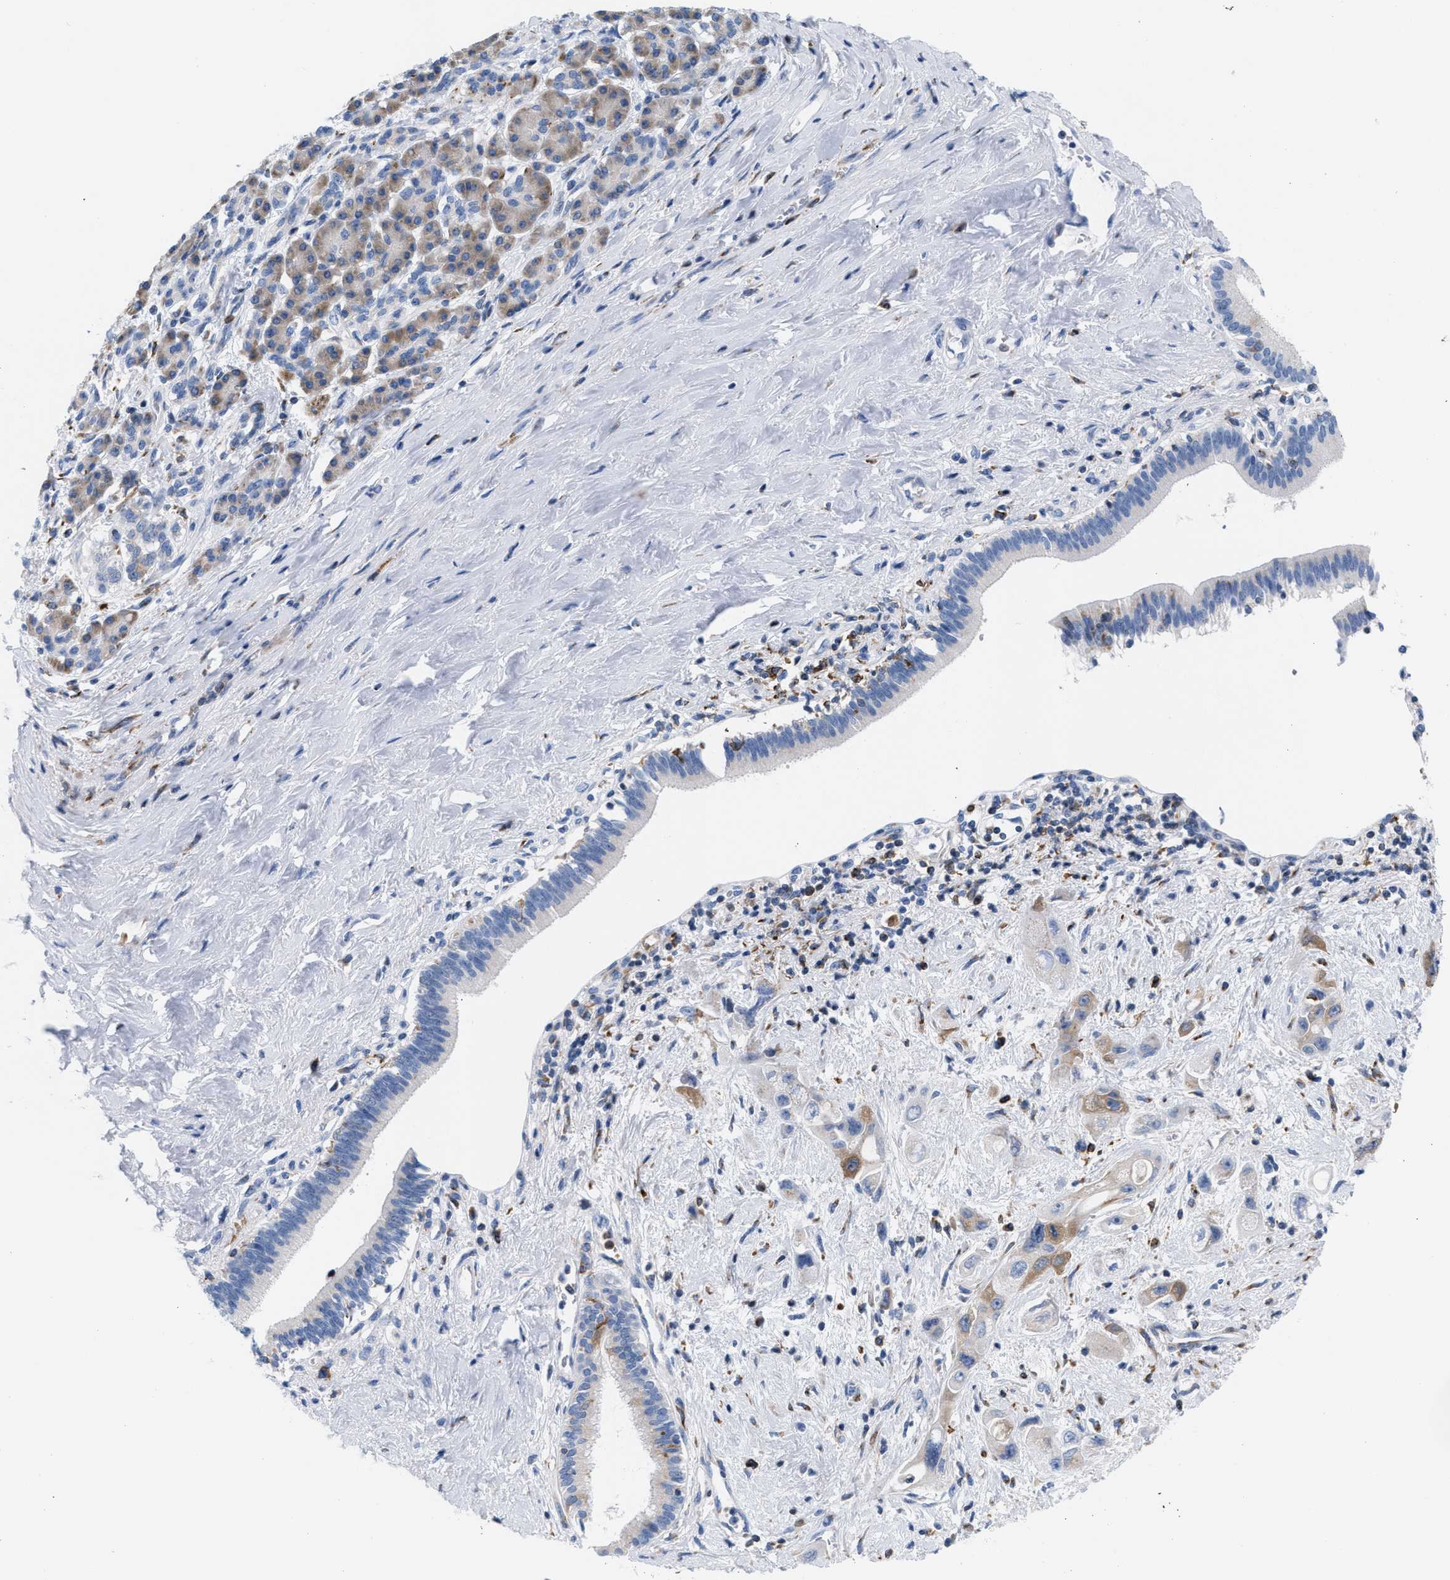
{"staining": {"intensity": "moderate", "quantity": "<25%", "location": "cytoplasmic/membranous"}, "tissue": "pancreatic cancer", "cell_type": "Tumor cells", "image_type": "cancer", "snomed": [{"axis": "morphology", "description": "Adenocarcinoma, NOS"}, {"axis": "topography", "description": "Pancreas"}], "caption": "Moderate cytoplasmic/membranous staining is appreciated in about <25% of tumor cells in adenocarcinoma (pancreatic).", "gene": "TACC3", "patient": {"sex": "female", "age": 66}}